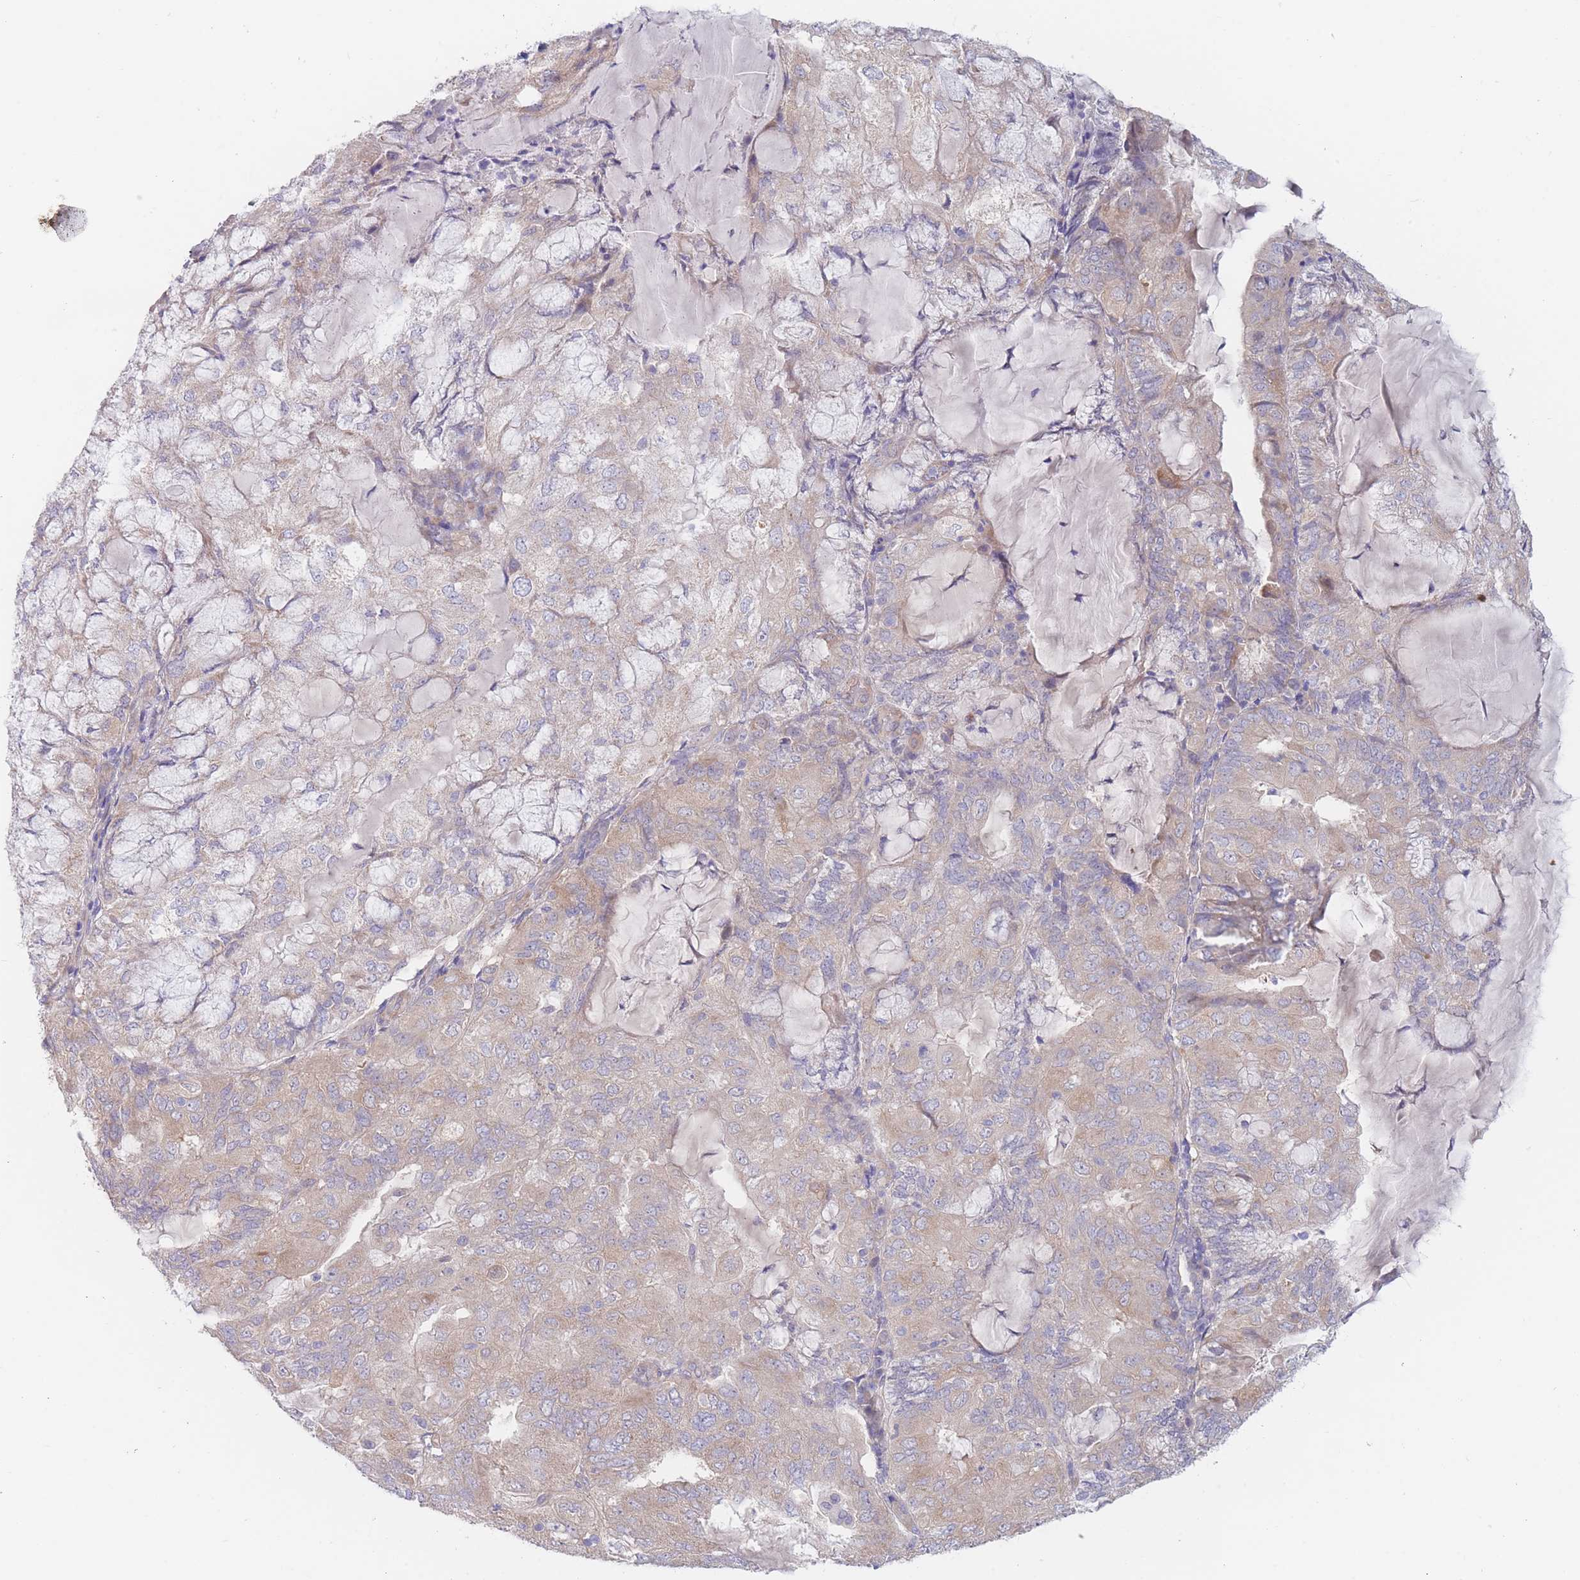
{"staining": {"intensity": "weak", "quantity": "<25%", "location": "cytoplasmic/membranous"}, "tissue": "endometrial cancer", "cell_type": "Tumor cells", "image_type": "cancer", "snomed": [{"axis": "morphology", "description": "Adenocarcinoma, NOS"}, {"axis": "topography", "description": "Endometrium"}], "caption": "Immunohistochemistry (IHC) photomicrograph of human adenocarcinoma (endometrial) stained for a protein (brown), which demonstrates no staining in tumor cells.", "gene": "ZNF281", "patient": {"sex": "female", "age": 81}}